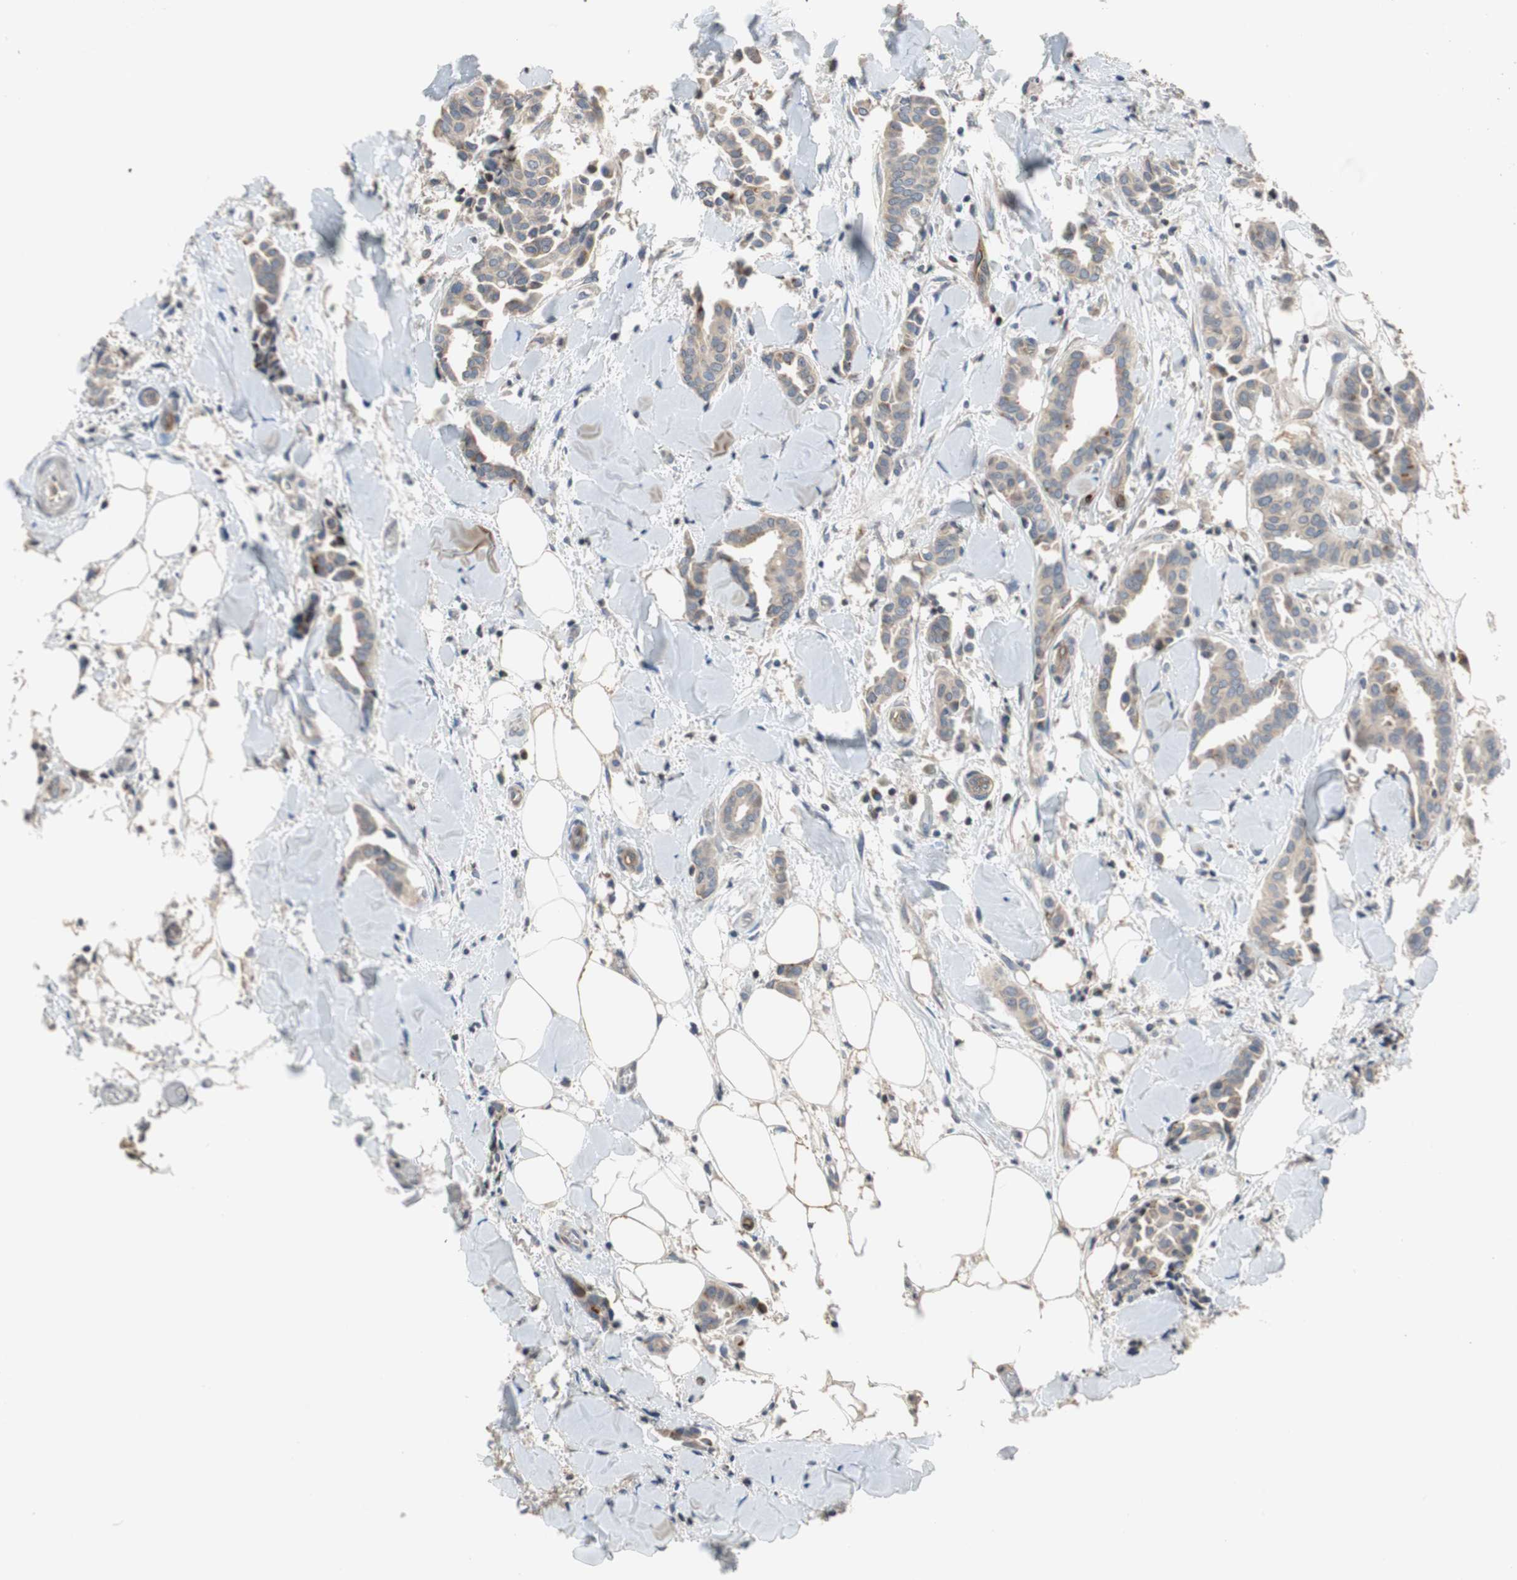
{"staining": {"intensity": "moderate", "quantity": "25%-75%", "location": "cytoplasmic/membranous"}, "tissue": "head and neck cancer", "cell_type": "Tumor cells", "image_type": "cancer", "snomed": [{"axis": "morphology", "description": "Adenocarcinoma, NOS"}, {"axis": "topography", "description": "Salivary gland"}, {"axis": "topography", "description": "Head-Neck"}], "caption": "A brown stain highlights moderate cytoplasmic/membranous positivity of a protein in human head and neck adenocarcinoma tumor cells.", "gene": "ALPL", "patient": {"sex": "female", "age": 59}}